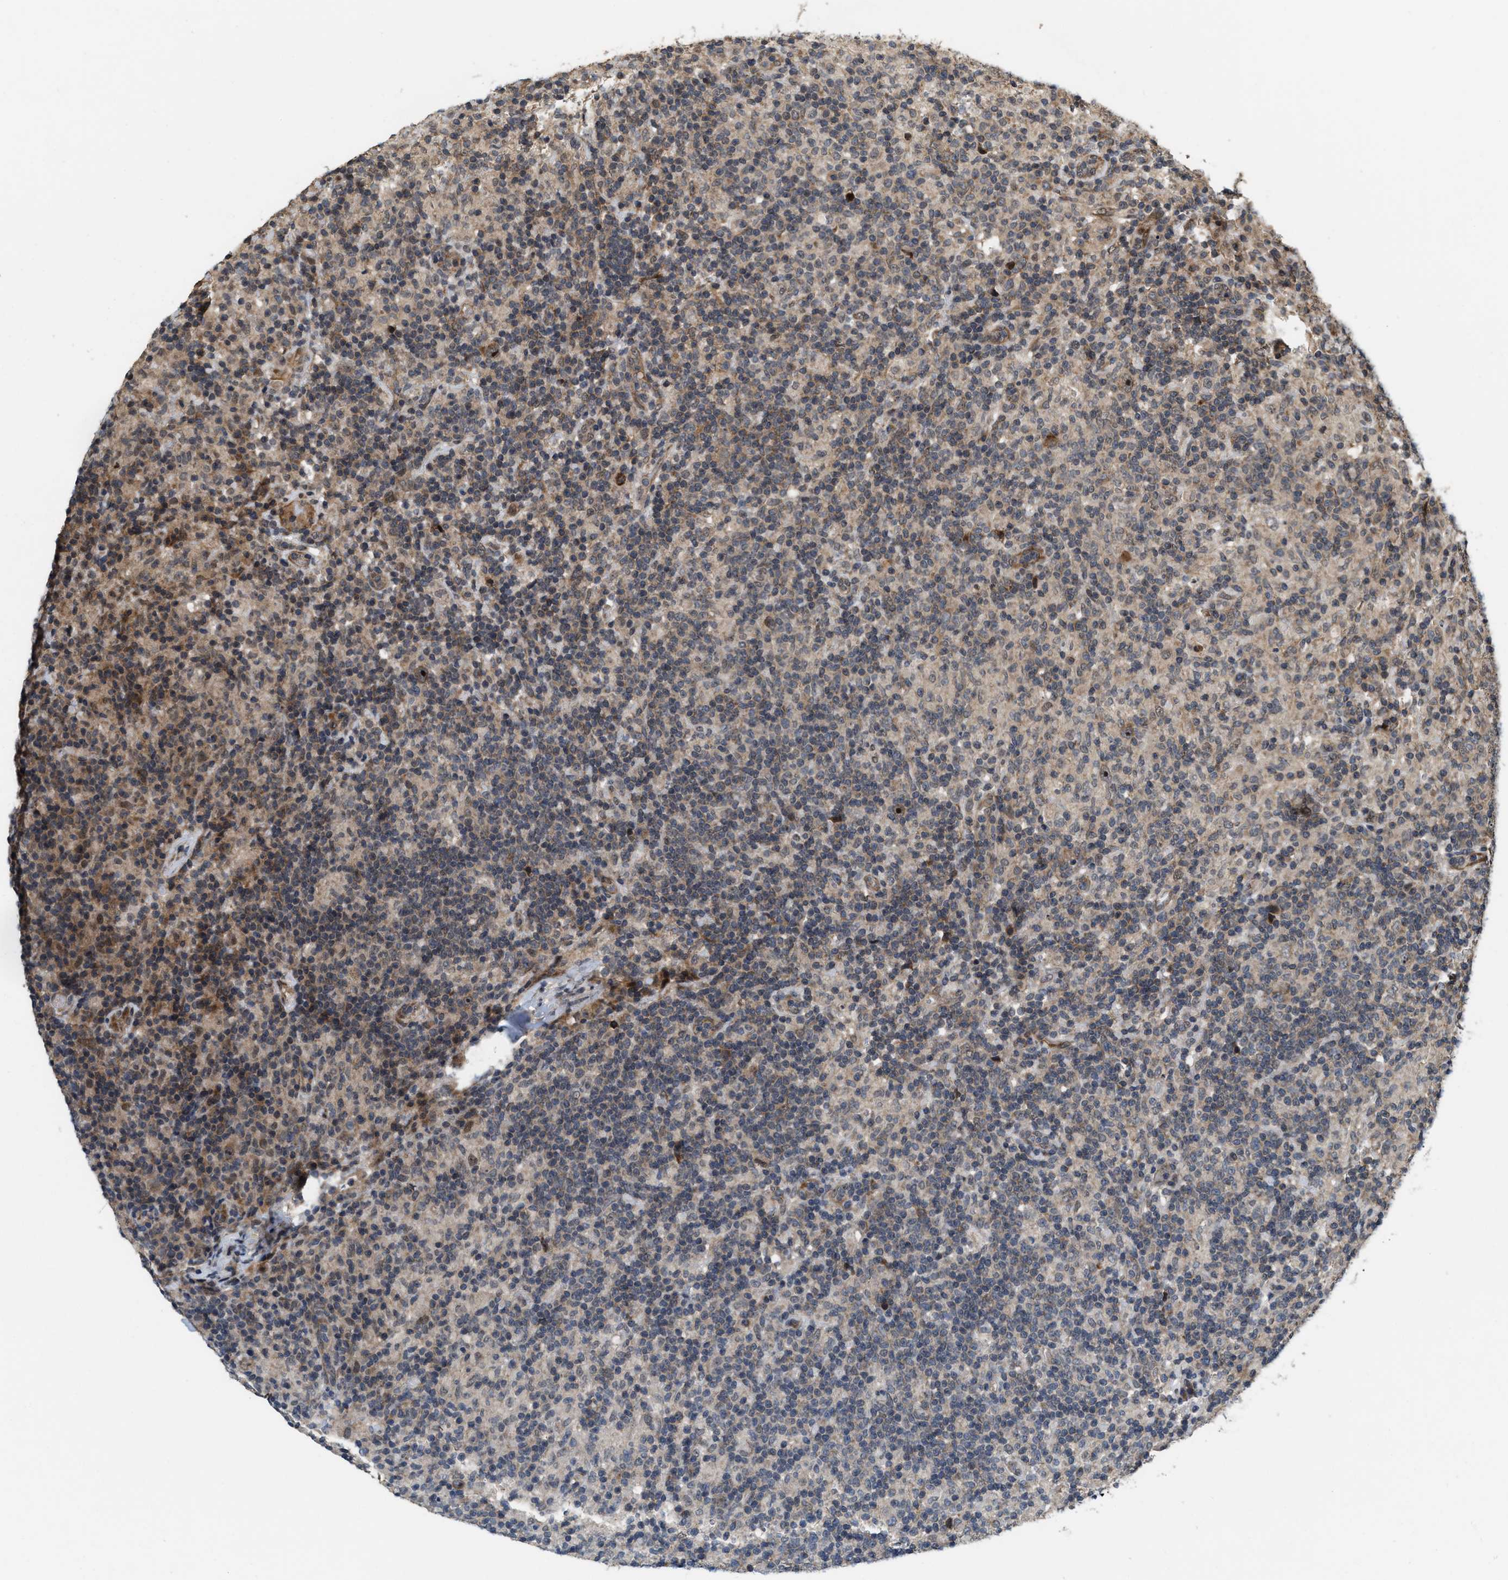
{"staining": {"intensity": "strong", "quantity": ">75%", "location": "cytoplasmic/membranous,nuclear"}, "tissue": "lymphoma", "cell_type": "Tumor cells", "image_type": "cancer", "snomed": [{"axis": "morphology", "description": "Hodgkin's disease, NOS"}, {"axis": "topography", "description": "Lymph node"}], "caption": "Immunohistochemistry image of neoplastic tissue: human lymphoma stained using immunohistochemistry (IHC) displays high levels of strong protein expression localized specifically in the cytoplasmic/membranous and nuclear of tumor cells, appearing as a cytoplasmic/membranous and nuclear brown color.", "gene": "ELP2", "patient": {"sex": "male", "age": 70}}